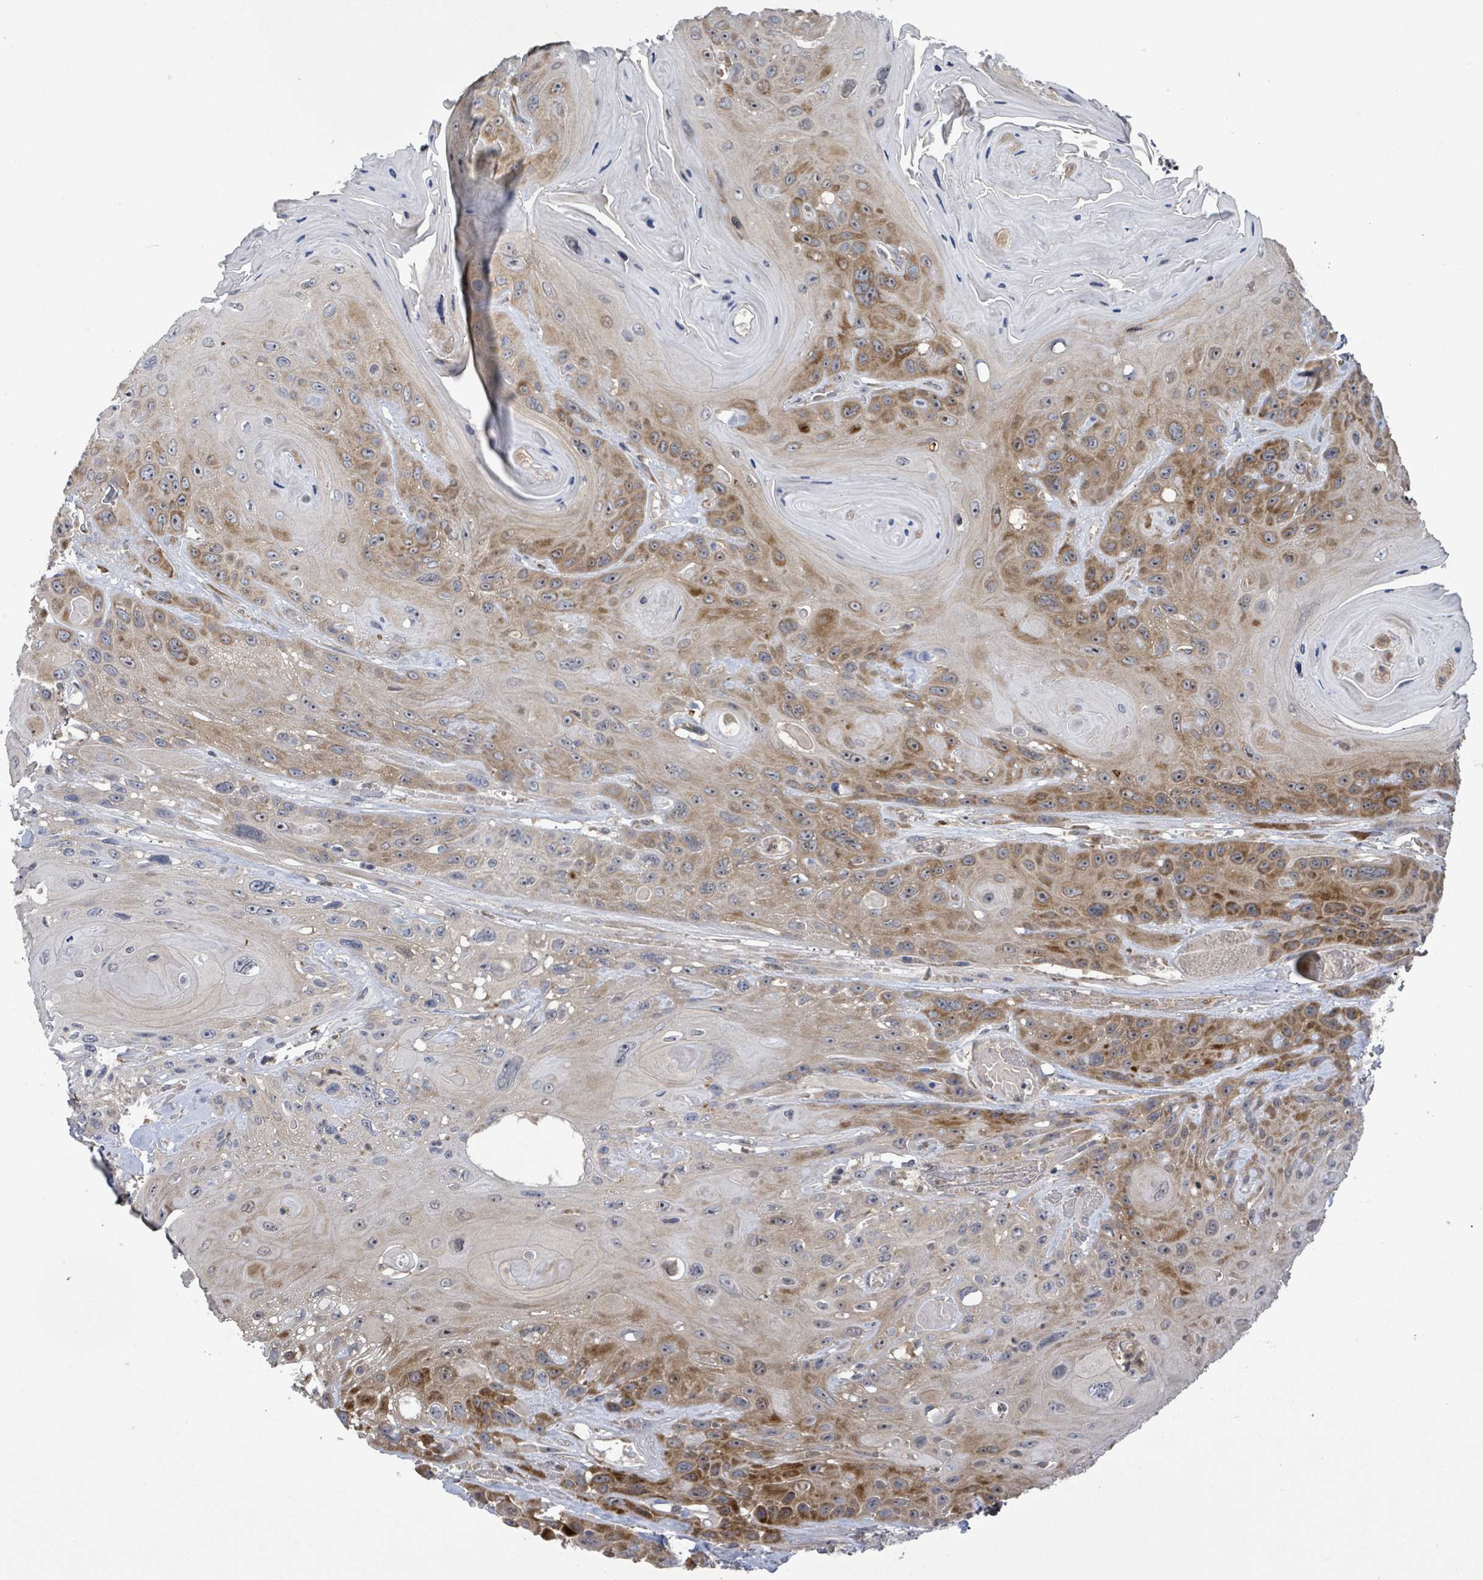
{"staining": {"intensity": "moderate", "quantity": "25%-75%", "location": "cytoplasmic/membranous"}, "tissue": "head and neck cancer", "cell_type": "Tumor cells", "image_type": "cancer", "snomed": [{"axis": "morphology", "description": "Squamous cell carcinoma, NOS"}, {"axis": "topography", "description": "Head-Neck"}], "caption": "Tumor cells exhibit medium levels of moderate cytoplasmic/membranous staining in approximately 25%-75% of cells in human head and neck cancer.", "gene": "SERPINE3", "patient": {"sex": "female", "age": 59}}